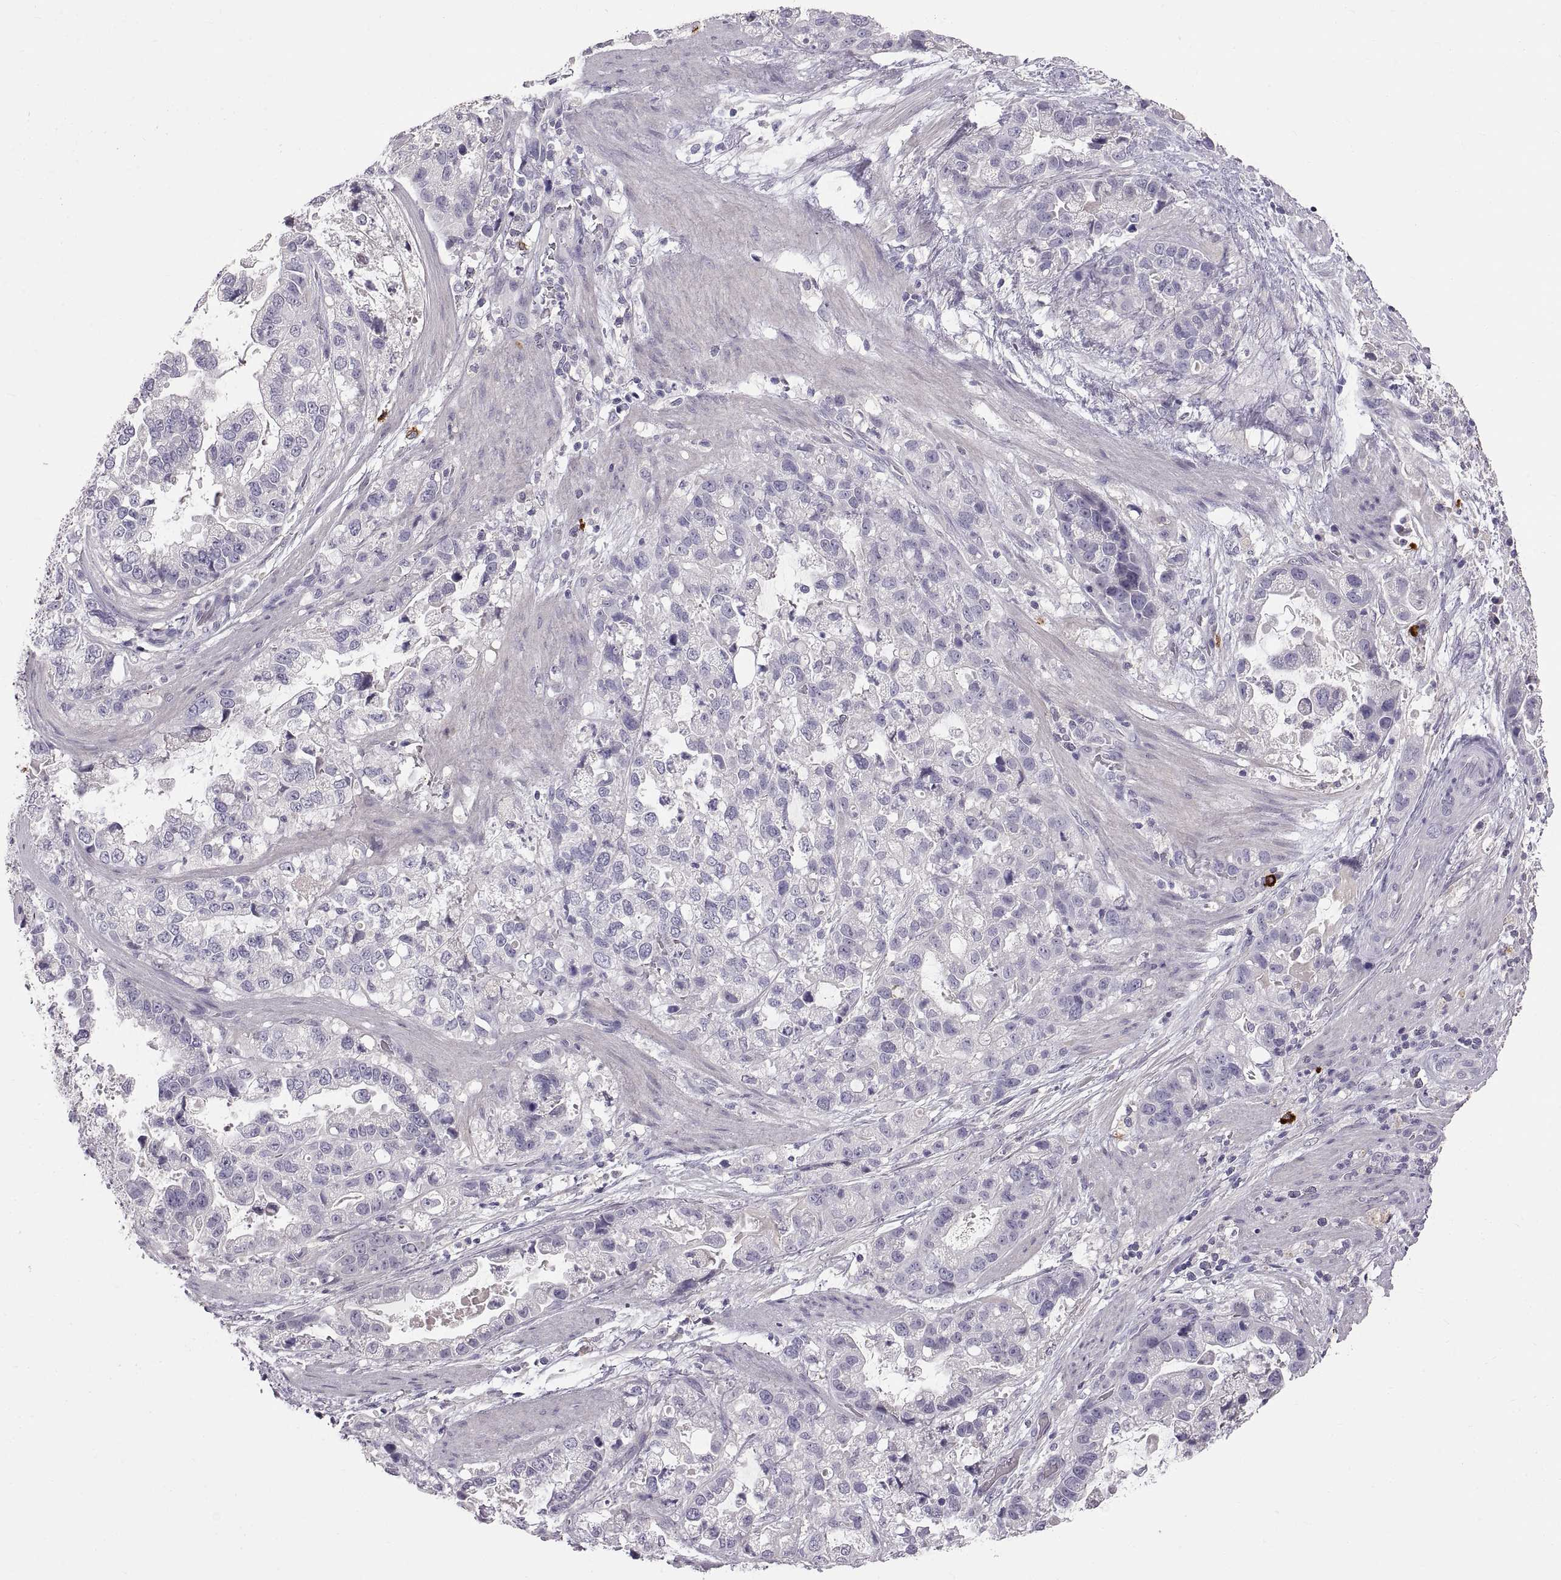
{"staining": {"intensity": "negative", "quantity": "none", "location": "none"}, "tissue": "stomach cancer", "cell_type": "Tumor cells", "image_type": "cancer", "snomed": [{"axis": "morphology", "description": "Adenocarcinoma, NOS"}, {"axis": "topography", "description": "Stomach"}], "caption": "This is an immunohistochemistry (IHC) histopathology image of adenocarcinoma (stomach). There is no staining in tumor cells.", "gene": "WFDC8", "patient": {"sex": "male", "age": 59}}